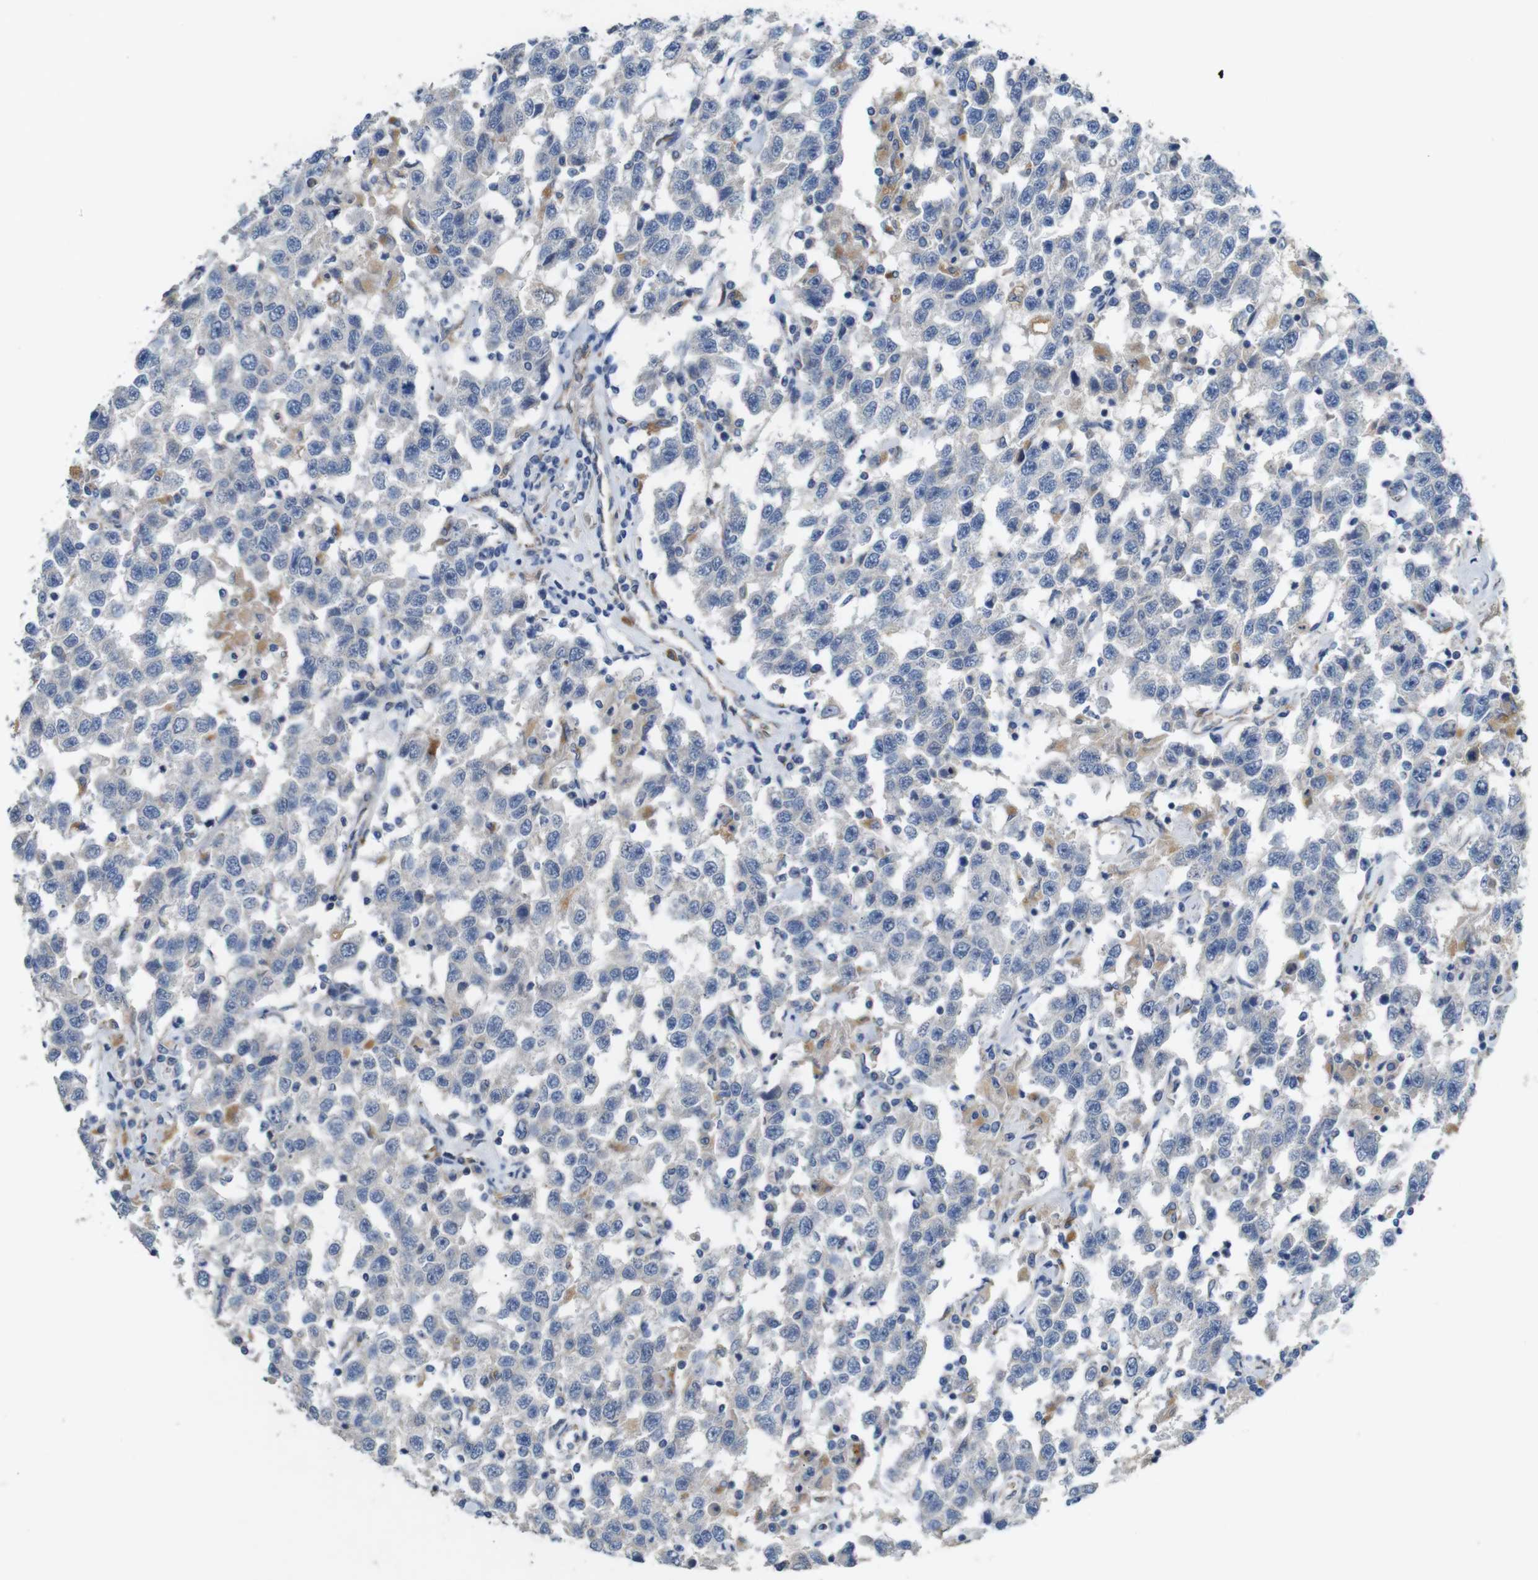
{"staining": {"intensity": "negative", "quantity": "none", "location": "none"}, "tissue": "testis cancer", "cell_type": "Tumor cells", "image_type": "cancer", "snomed": [{"axis": "morphology", "description": "Seminoma, NOS"}, {"axis": "topography", "description": "Testis"}], "caption": "Human seminoma (testis) stained for a protein using immunohistochemistry exhibits no positivity in tumor cells.", "gene": "NHLRC3", "patient": {"sex": "male", "age": 41}}